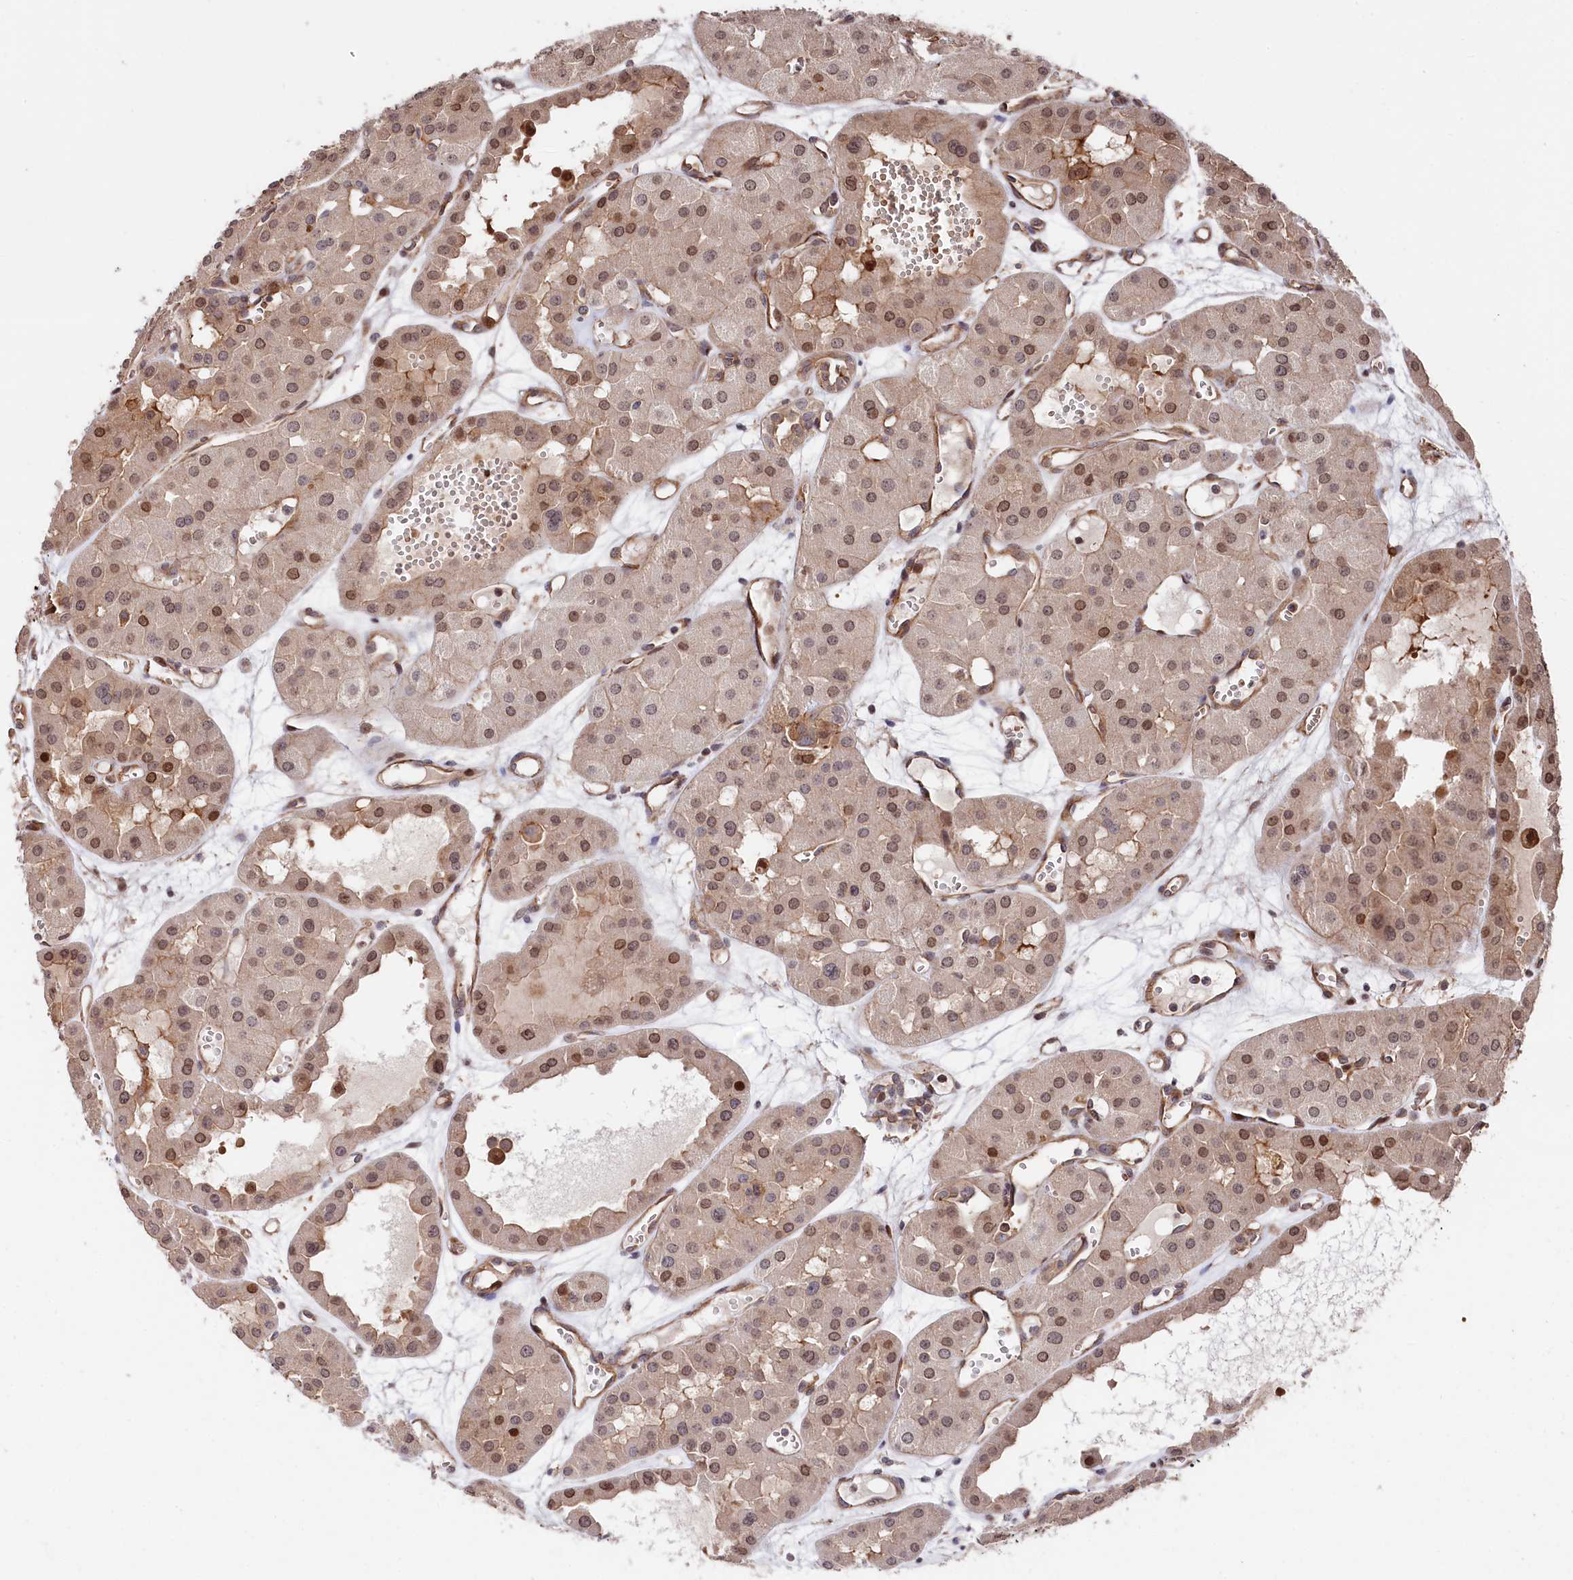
{"staining": {"intensity": "moderate", "quantity": "25%-75%", "location": "cytoplasmic/membranous,nuclear"}, "tissue": "renal cancer", "cell_type": "Tumor cells", "image_type": "cancer", "snomed": [{"axis": "morphology", "description": "Carcinoma, NOS"}, {"axis": "topography", "description": "Kidney"}], "caption": "Protein positivity by immunohistochemistry demonstrates moderate cytoplasmic/membranous and nuclear expression in about 25%-75% of tumor cells in renal cancer. Nuclei are stained in blue.", "gene": "TNKS1BP1", "patient": {"sex": "female", "age": 75}}